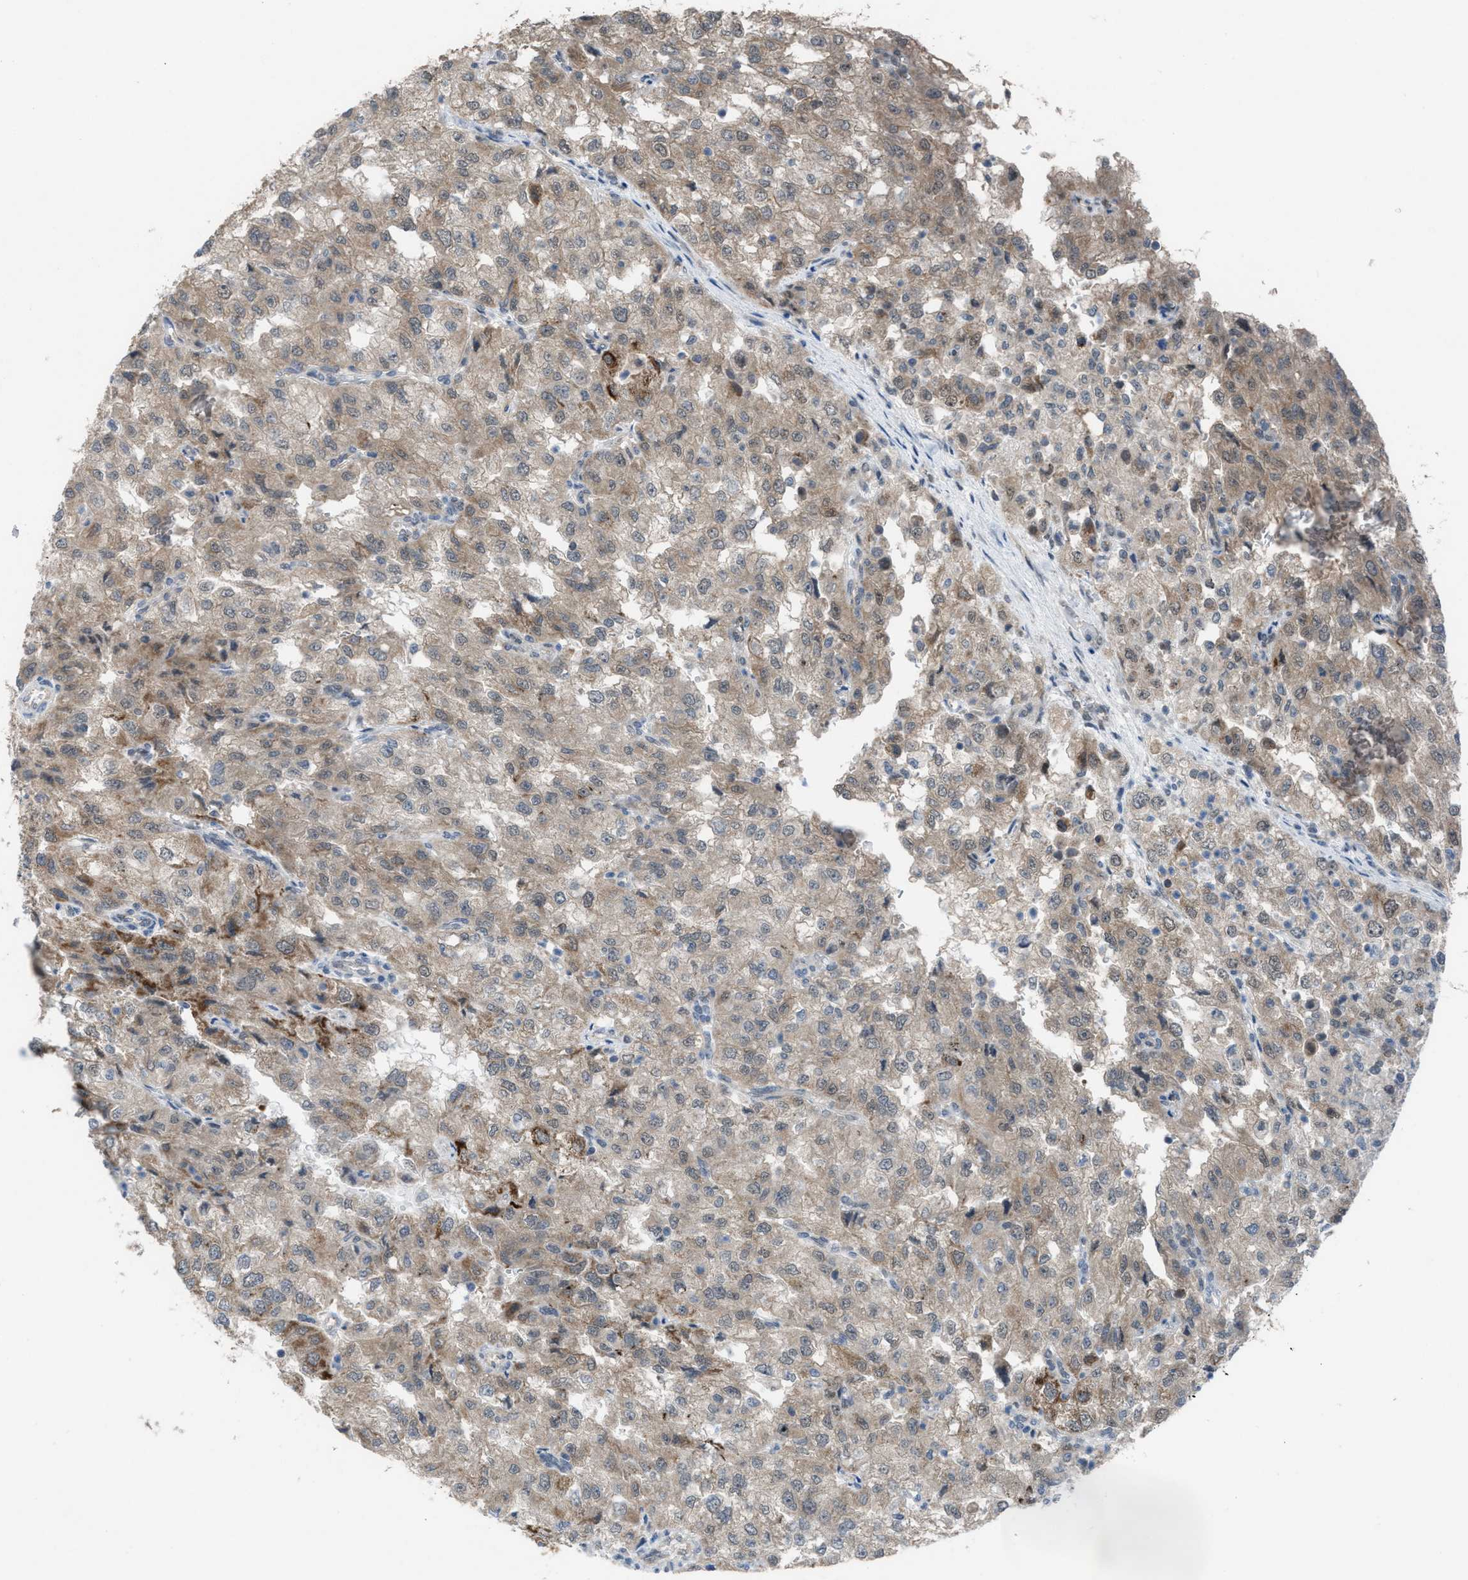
{"staining": {"intensity": "weak", "quantity": "25%-75%", "location": "cytoplasmic/membranous"}, "tissue": "renal cancer", "cell_type": "Tumor cells", "image_type": "cancer", "snomed": [{"axis": "morphology", "description": "Adenocarcinoma, NOS"}, {"axis": "topography", "description": "Kidney"}], "caption": "Tumor cells exhibit weak cytoplasmic/membranous positivity in approximately 25%-75% of cells in renal cancer.", "gene": "PLAA", "patient": {"sex": "female", "age": 54}}